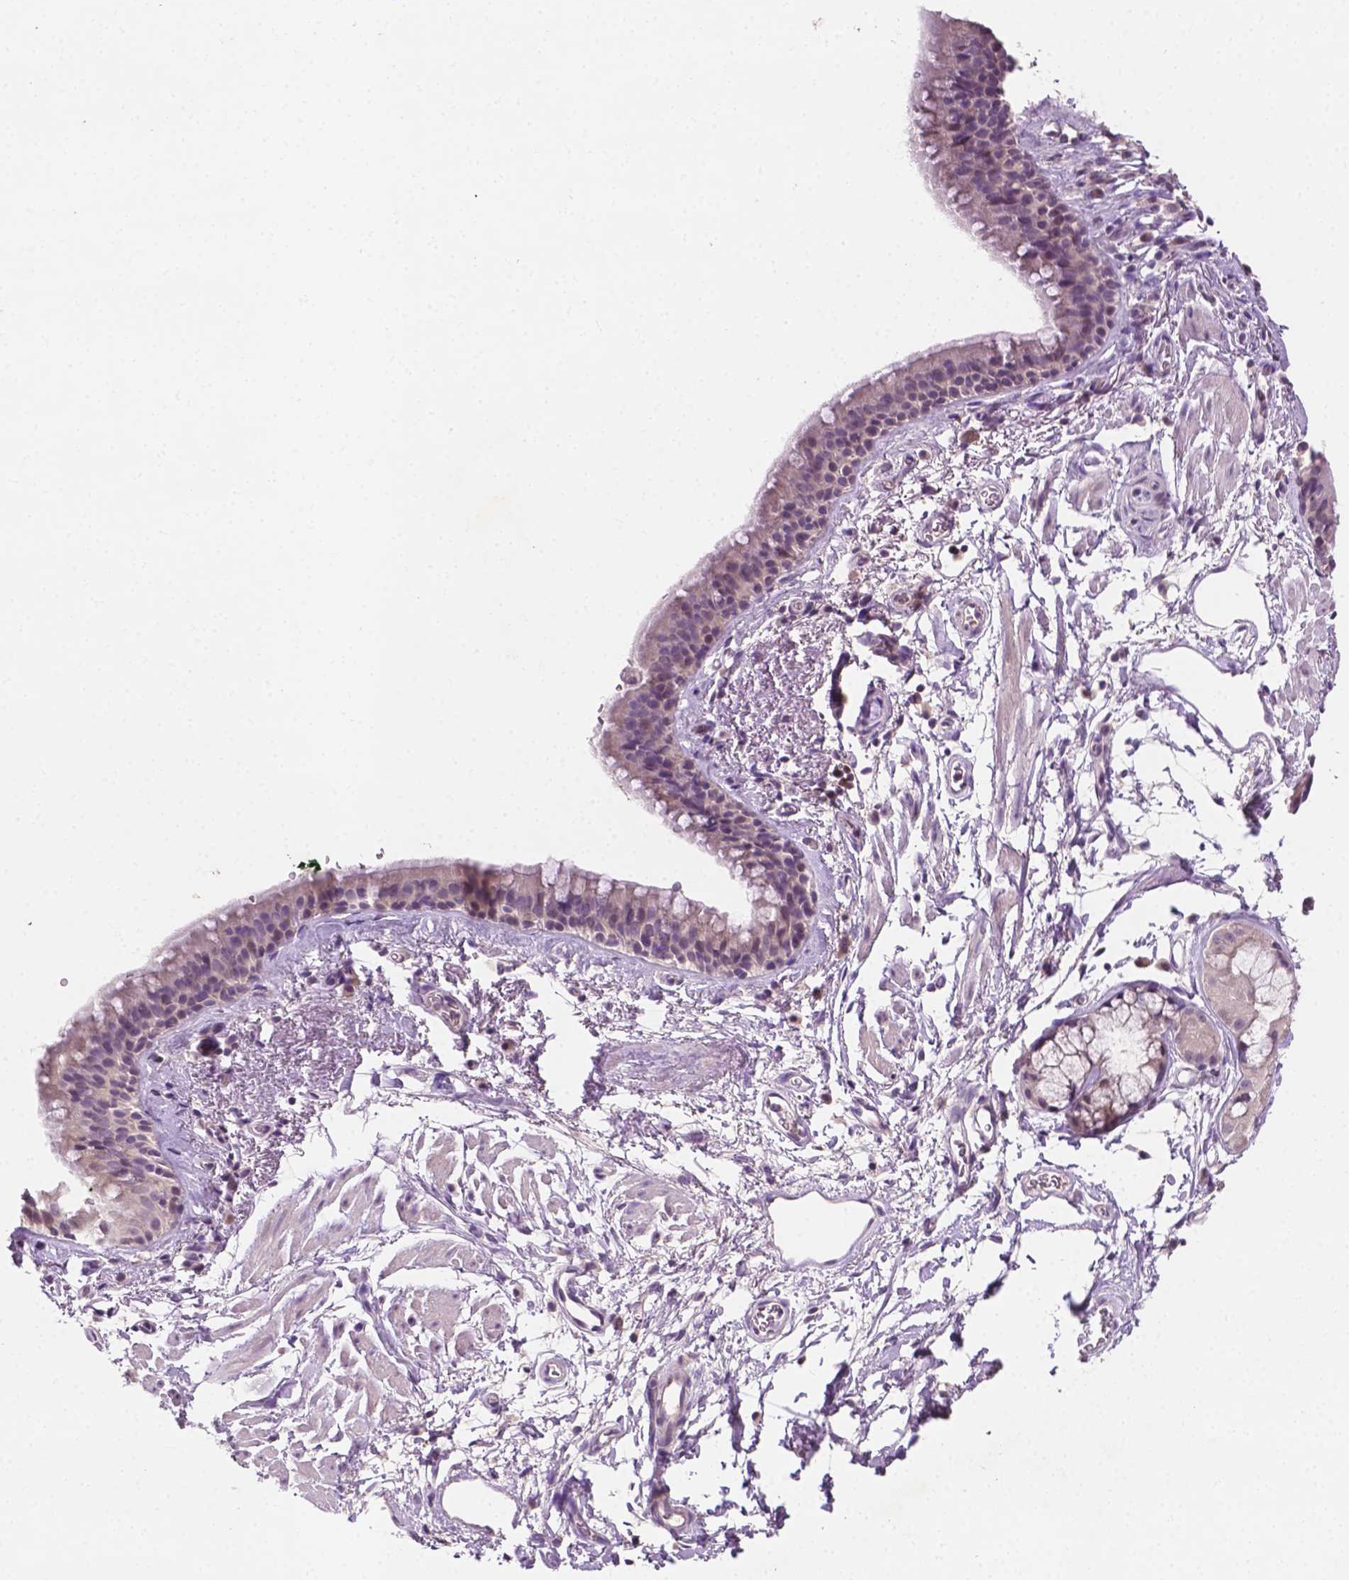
{"staining": {"intensity": "weak", "quantity": ">75%", "location": "cytoplasmic/membranous"}, "tissue": "bronchus", "cell_type": "Respiratory epithelial cells", "image_type": "normal", "snomed": [{"axis": "morphology", "description": "Normal tissue, NOS"}, {"axis": "topography", "description": "Cartilage tissue"}, {"axis": "topography", "description": "Bronchus"}], "caption": "Respiratory epithelial cells exhibit low levels of weak cytoplasmic/membranous positivity in approximately >75% of cells in benign human bronchus.", "gene": "MROH6", "patient": {"sex": "male", "age": 58}}